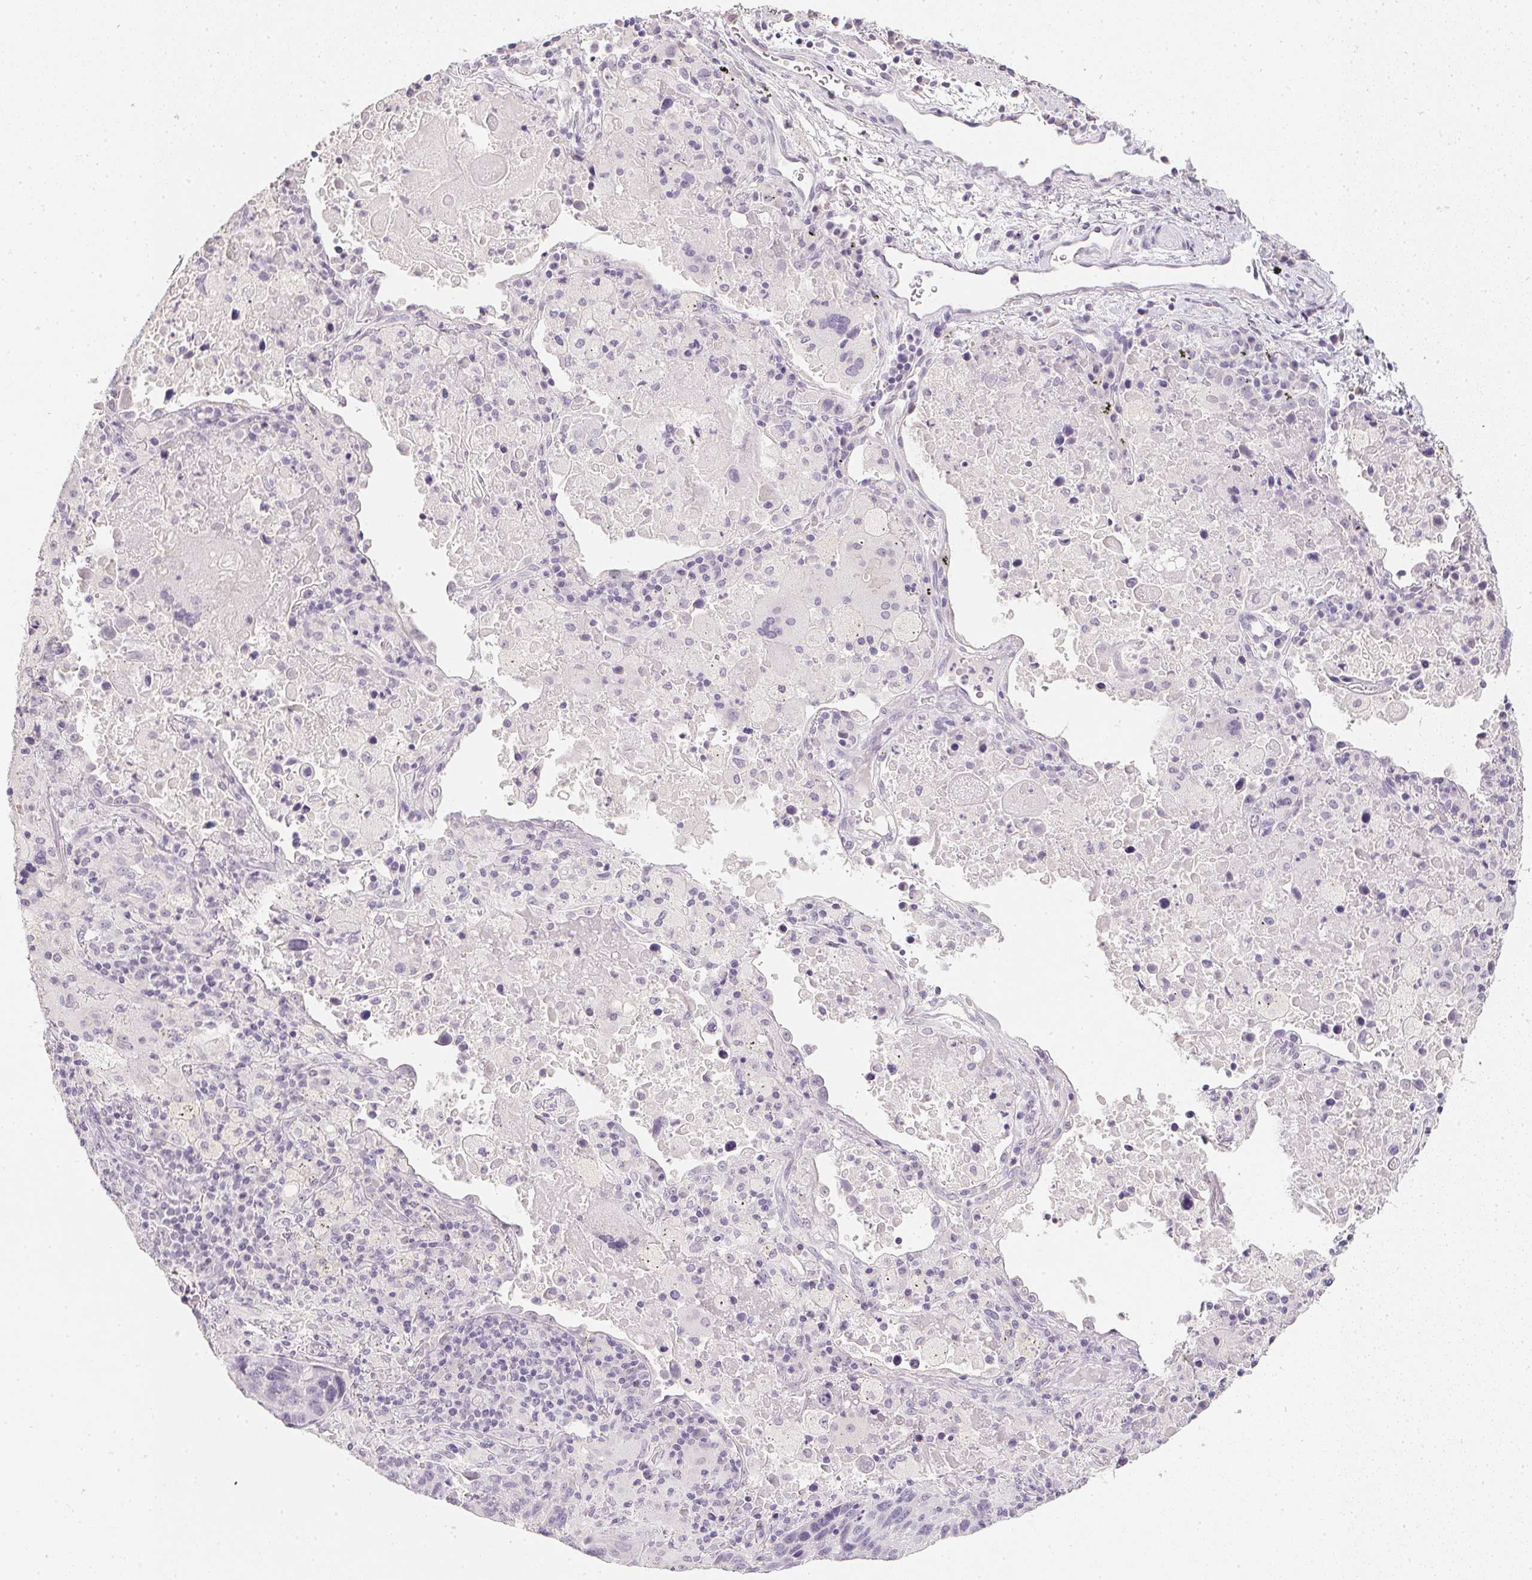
{"staining": {"intensity": "negative", "quantity": "none", "location": "none"}, "tissue": "lung cancer", "cell_type": "Tumor cells", "image_type": "cancer", "snomed": [{"axis": "morphology", "description": "Squamous cell carcinoma, NOS"}, {"axis": "topography", "description": "Lung"}], "caption": "DAB immunohistochemical staining of lung squamous cell carcinoma exhibits no significant expression in tumor cells.", "gene": "PPY", "patient": {"sex": "male", "age": 68}}